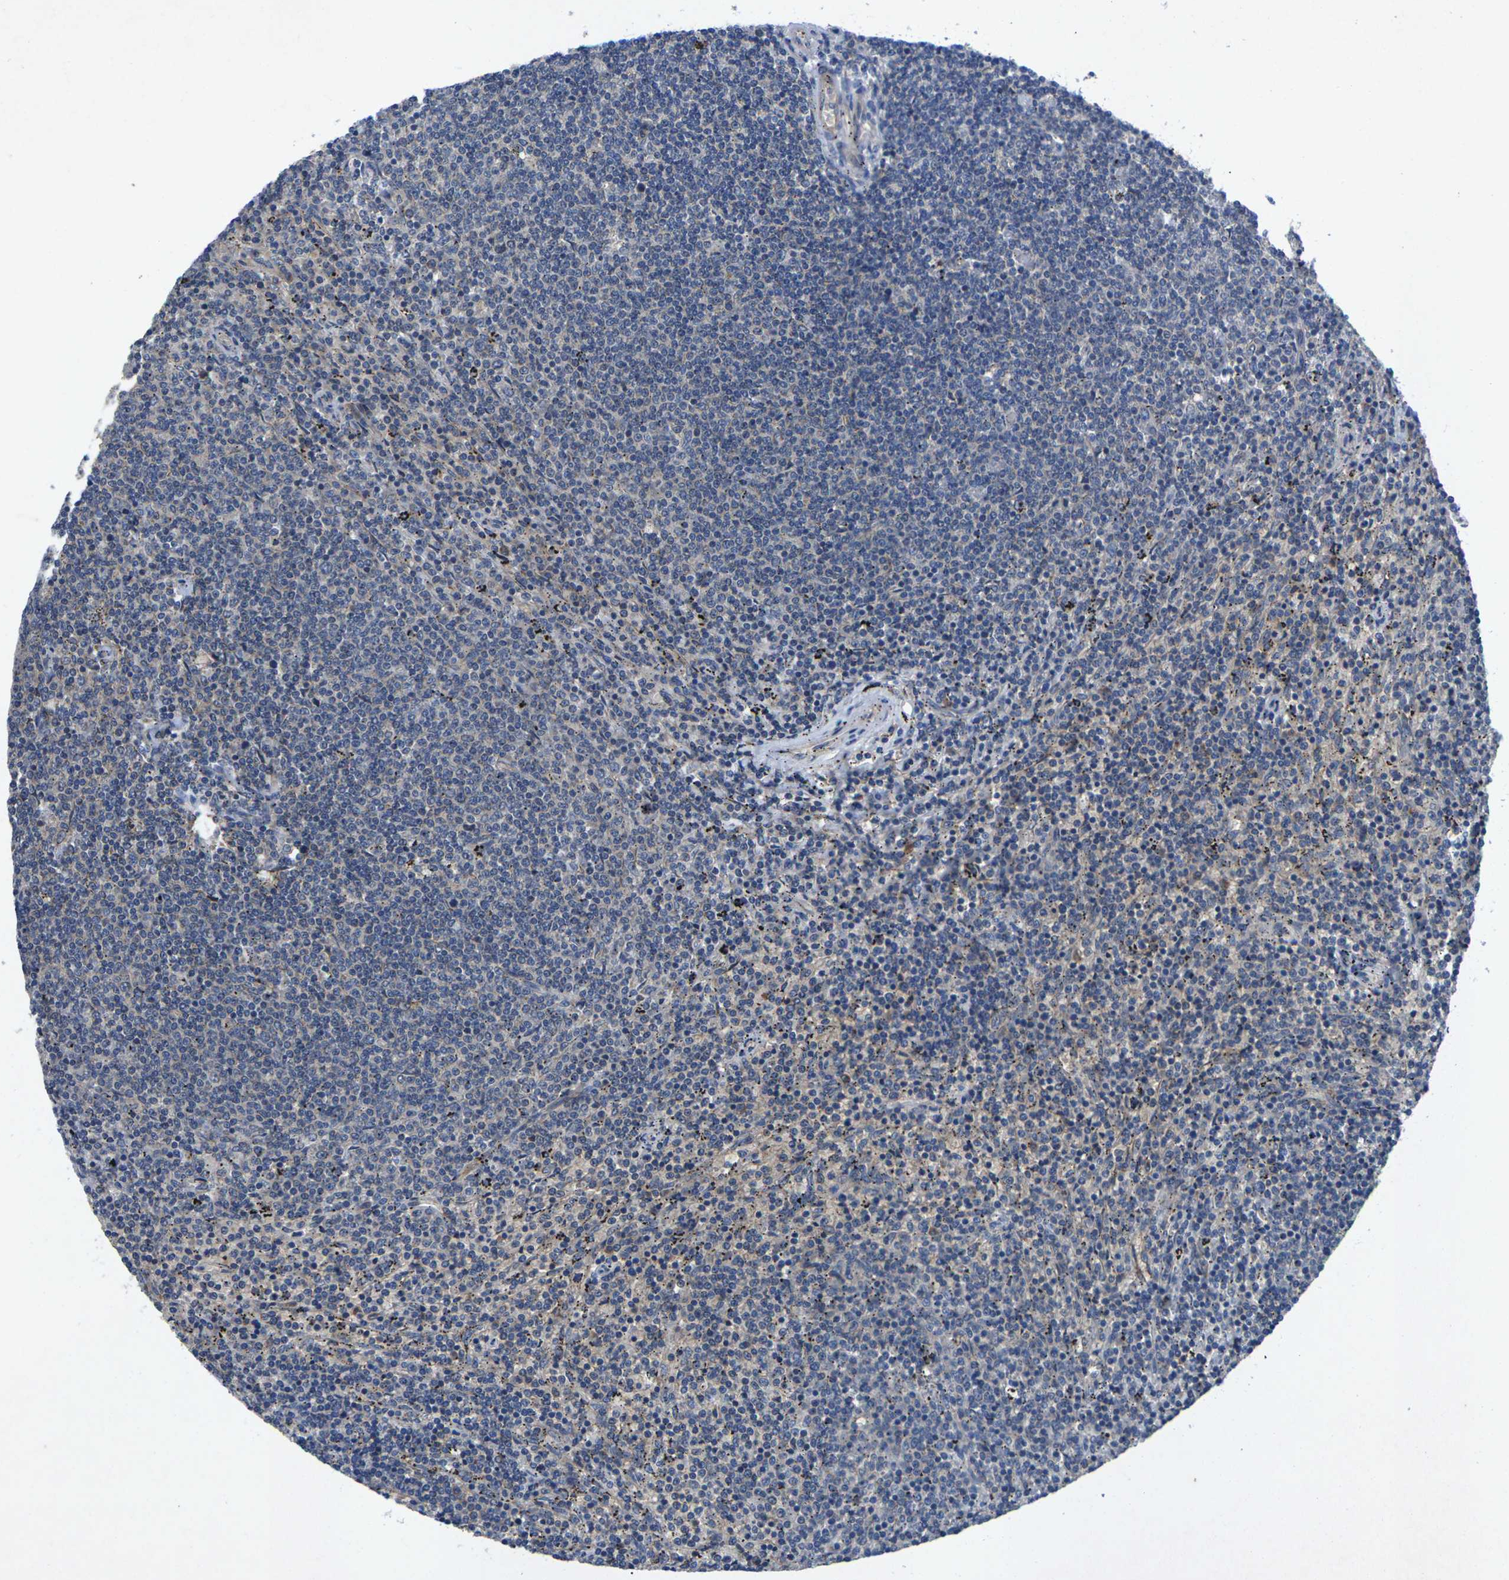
{"staining": {"intensity": "negative", "quantity": "none", "location": "none"}, "tissue": "lymphoma", "cell_type": "Tumor cells", "image_type": "cancer", "snomed": [{"axis": "morphology", "description": "Malignant lymphoma, non-Hodgkin's type, Low grade"}, {"axis": "topography", "description": "Spleen"}], "caption": "A histopathology image of human lymphoma is negative for staining in tumor cells.", "gene": "KIF1B", "patient": {"sex": "female", "age": 50}}